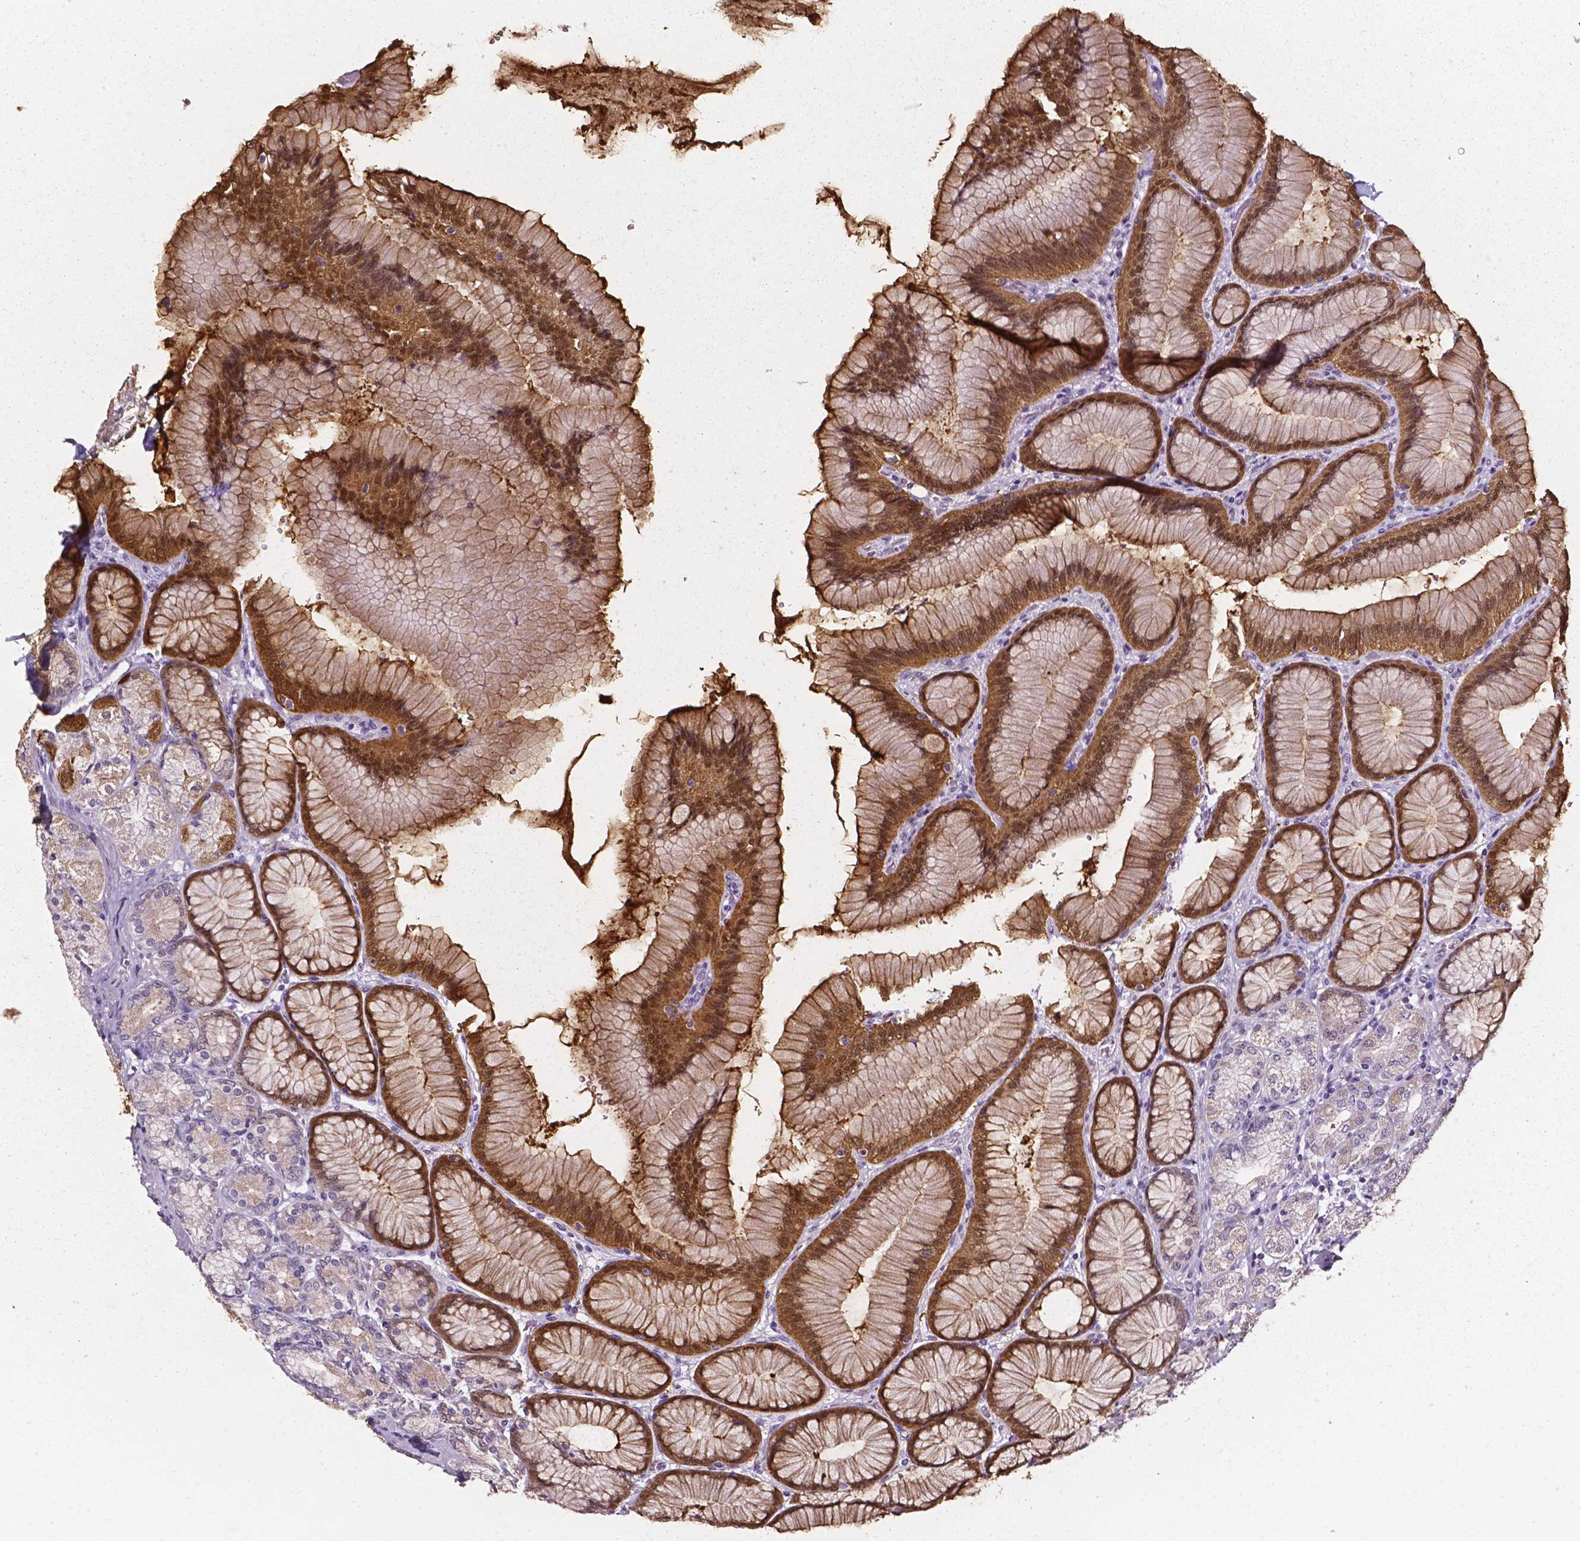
{"staining": {"intensity": "moderate", "quantity": "25%-75%", "location": "cytoplasmic/membranous,nuclear"}, "tissue": "stomach", "cell_type": "Glandular cells", "image_type": "normal", "snomed": [{"axis": "morphology", "description": "Normal tissue, NOS"}, {"axis": "morphology", "description": "Adenocarcinoma, NOS"}, {"axis": "morphology", "description": "Adenocarcinoma, High grade"}, {"axis": "topography", "description": "Stomach, upper"}, {"axis": "topography", "description": "Stomach"}], "caption": "Immunohistochemistry micrograph of unremarkable human stomach stained for a protein (brown), which displays medium levels of moderate cytoplasmic/membranous,nuclear staining in about 25%-75% of glandular cells.", "gene": "AKR1B10", "patient": {"sex": "female", "age": 65}}